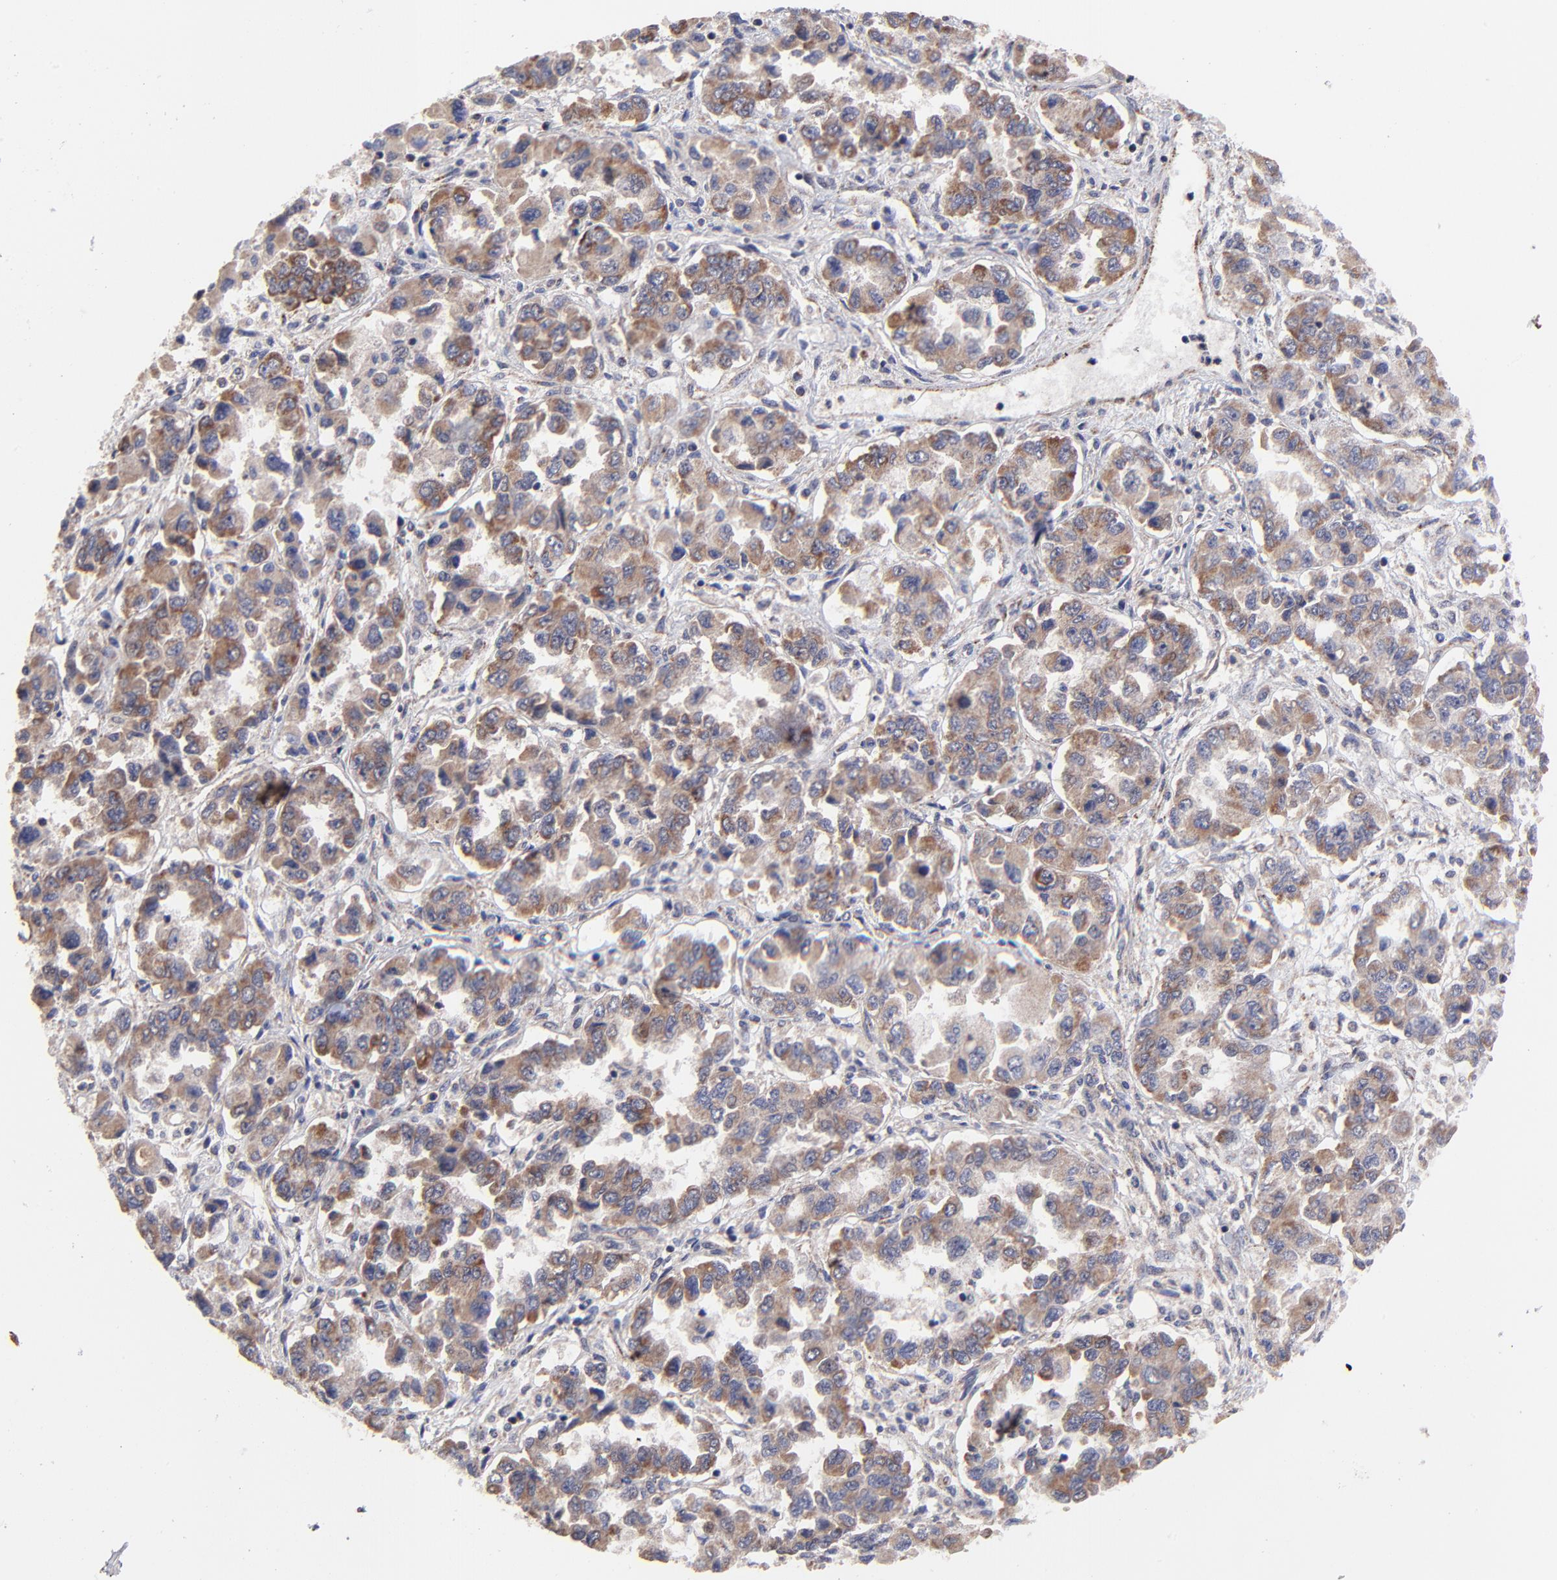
{"staining": {"intensity": "moderate", "quantity": ">75%", "location": "cytoplasmic/membranous"}, "tissue": "ovarian cancer", "cell_type": "Tumor cells", "image_type": "cancer", "snomed": [{"axis": "morphology", "description": "Cystadenocarcinoma, serous, NOS"}, {"axis": "topography", "description": "Ovary"}], "caption": "About >75% of tumor cells in human ovarian serous cystadenocarcinoma demonstrate moderate cytoplasmic/membranous protein positivity as visualized by brown immunohistochemical staining.", "gene": "BAIAP2L2", "patient": {"sex": "female", "age": 84}}